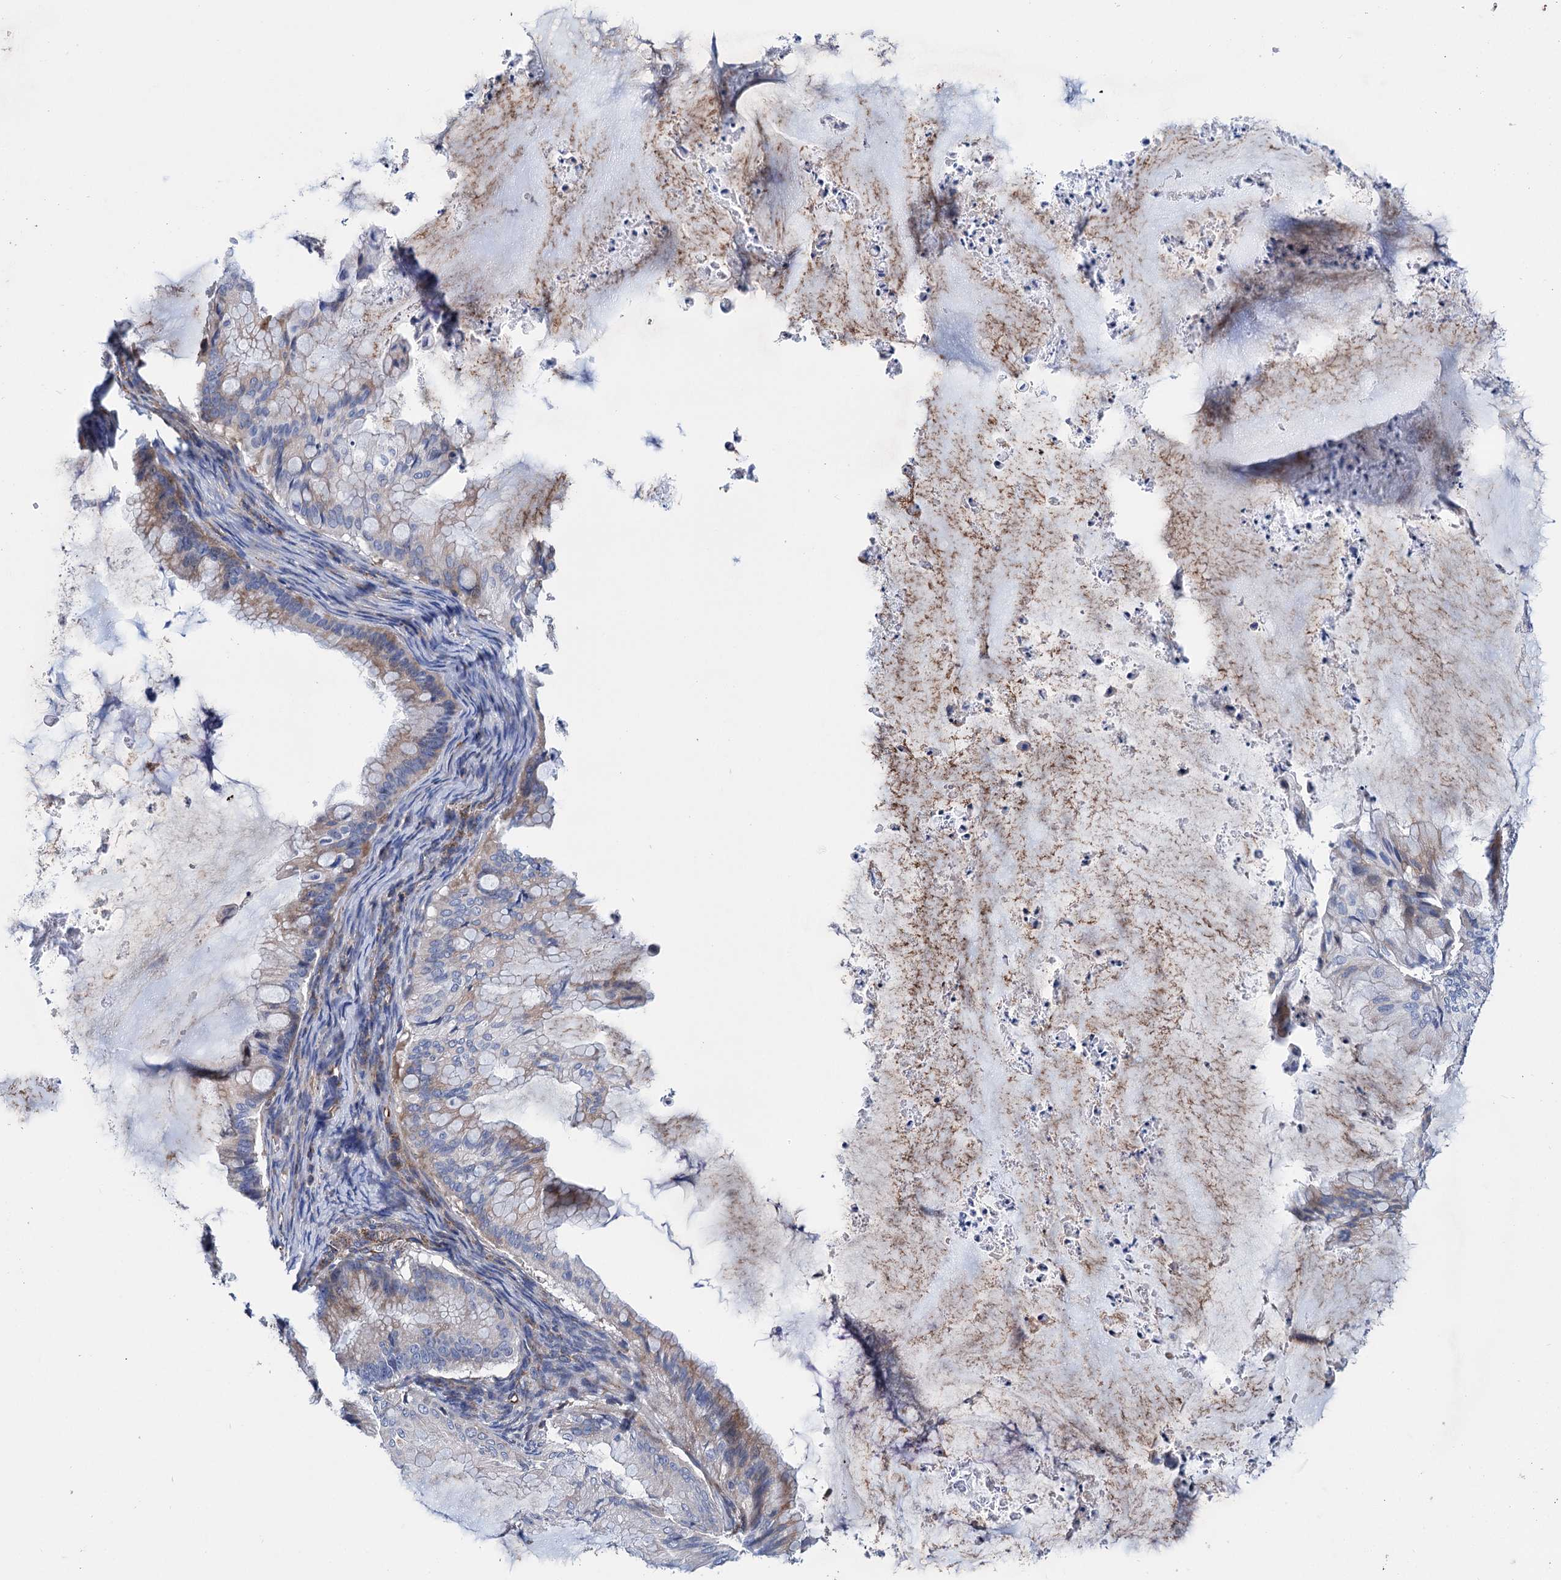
{"staining": {"intensity": "weak", "quantity": "<25%", "location": "cytoplasmic/membranous"}, "tissue": "ovarian cancer", "cell_type": "Tumor cells", "image_type": "cancer", "snomed": [{"axis": "morphology", "description": "Cystadenocarcinoma, mucinous, NOS"}, {"axis": "topography", "description": "Ovary"}], "caption": "The immunohistochemistry micrograph has no significant positivity in tumor cells of ovarian cancer tissue.", "gene": "SCPEP1", "patient": {"sex": "female", "age": 71}}